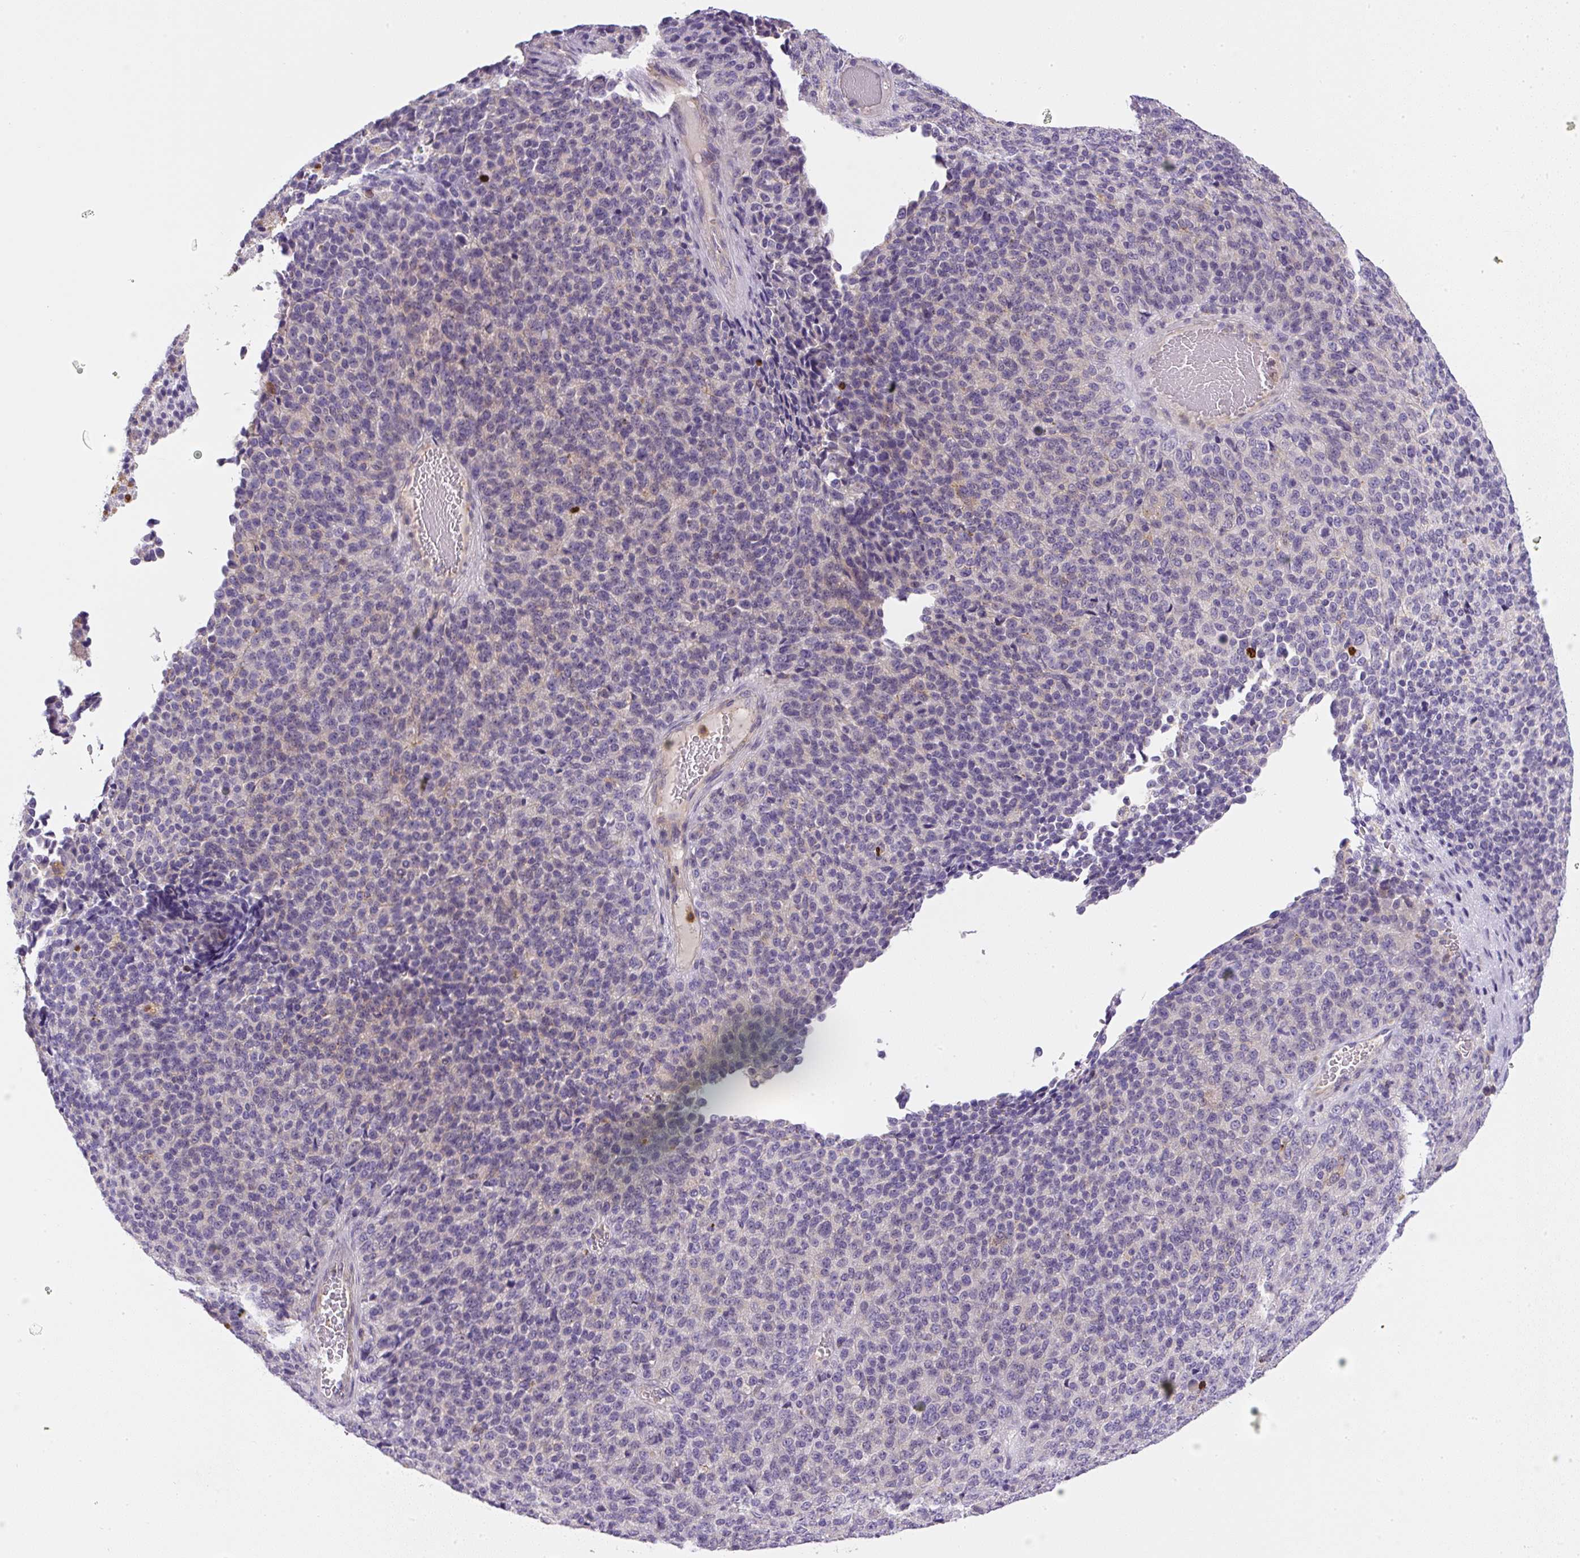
{"staining": {"intensity": "negative", "quantity": "none", "location": "none"}, "tissue": "melanoma", "cell_type": "Tumor cells", "image_type": "cancer", "snomed": [{"axis": "morphology", "description": "Malignant melanoma, Metastatic site"}, {"axis": "topography", "description": "Brain"}], "caption": "A micrograph of malignant melanoma (metastatic site) stained for a protein demonstrates no brown staining in tumor cells. (DAB (3,3'-diaminobenzidine) immunohistochemistry (IHC) with hematoxylin counter stain).", "gene": "PIP5KL1", "patient": {"sex": "female", "age": 56}}